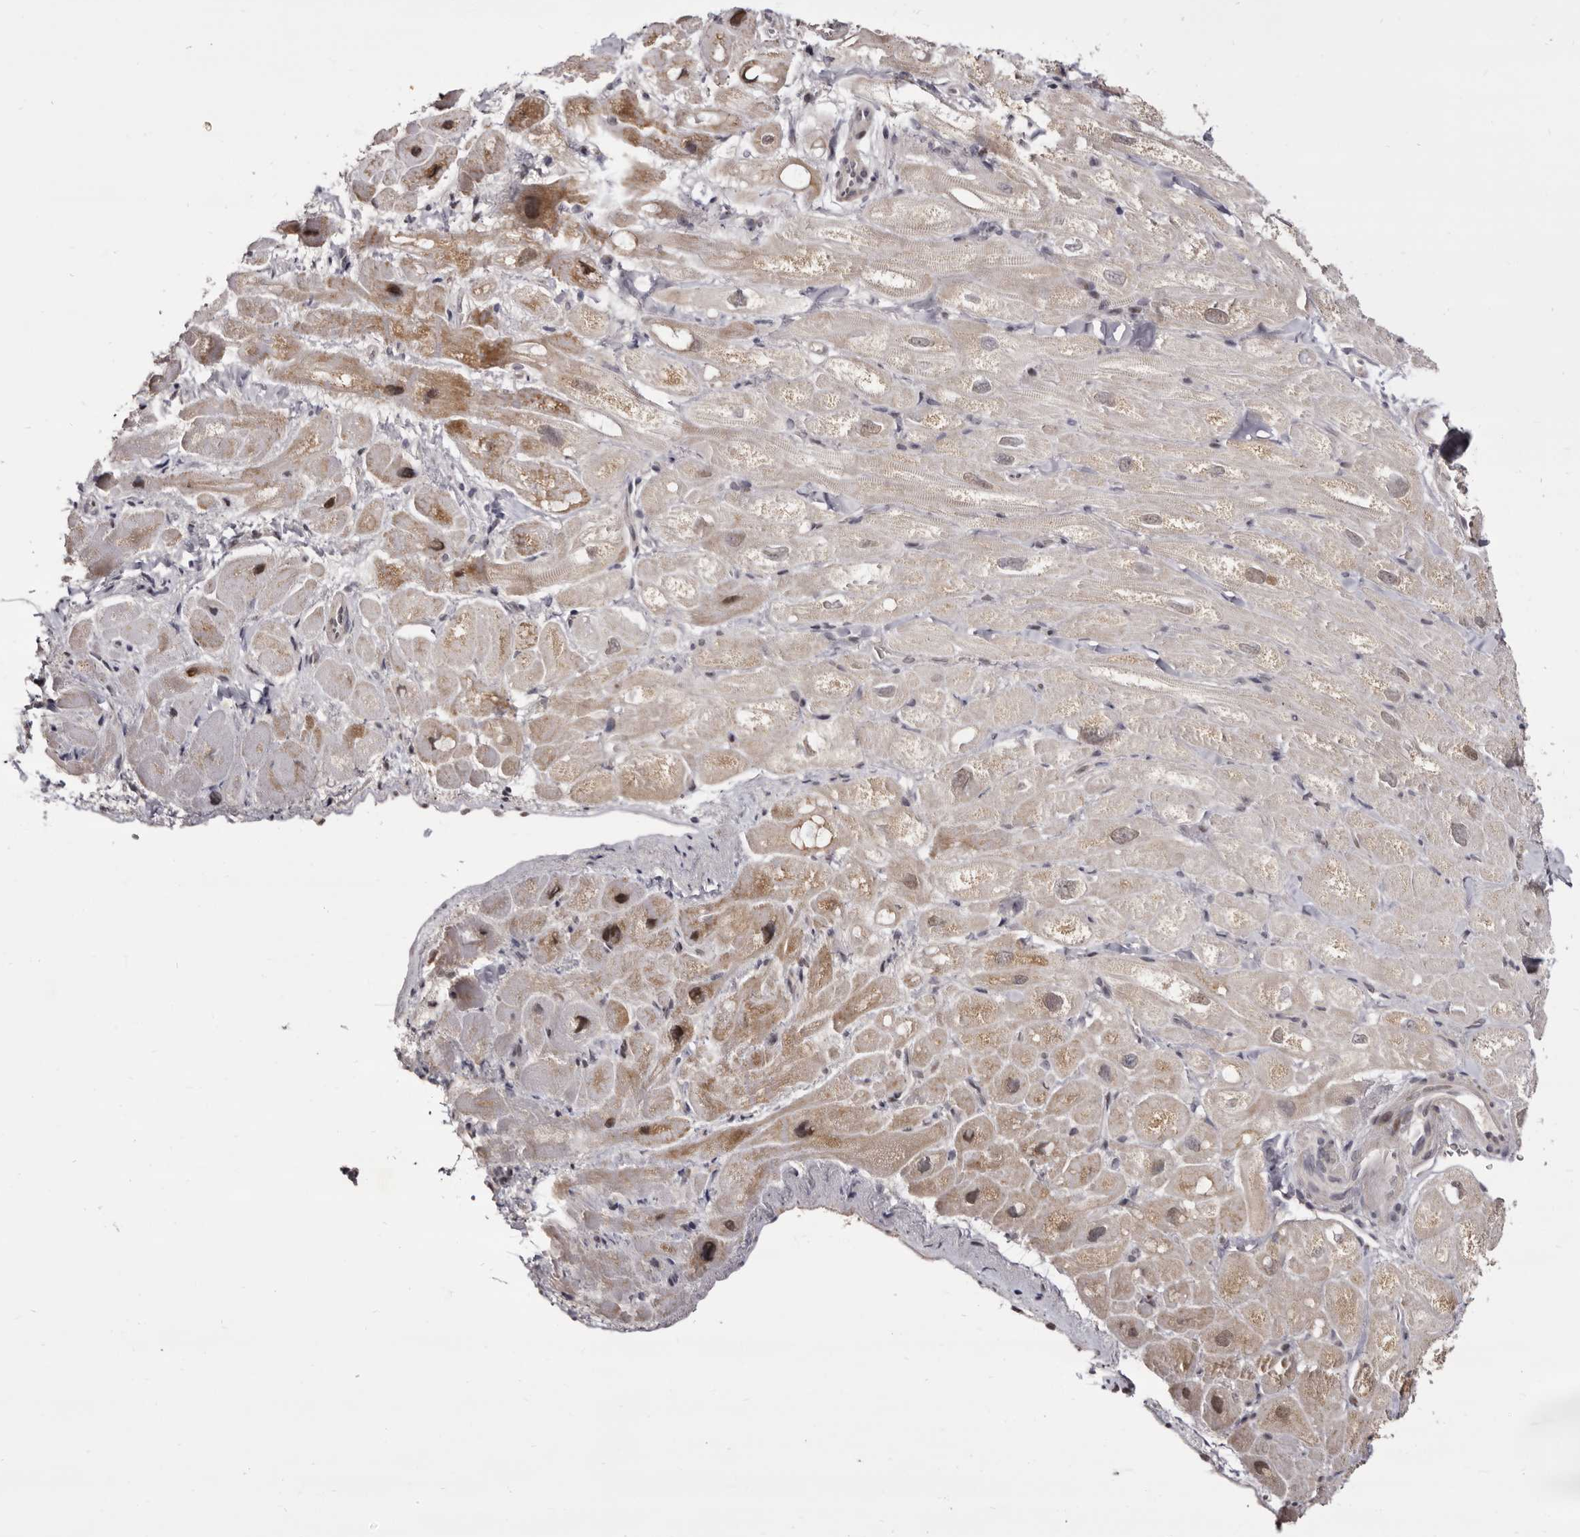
{"staining": {"intensity": "moderate", "quantity": "<25%", "location": "cytoplasmic/membranous,nuclear"}, "tissue": "heart muscle", "cell_type": "Cardiomyocytes", "image_type": "normal", "snomed": [{"axis": "morphology", "description": "Normal tissue, NOS"}, {"axis": "topography", "description": "Heart"}], "caption": "Immunohistochemistry (IHC) staining of benign heart muscle, which shows low levels of moderate cytoplasmic/membranous,nuclear positivity in approximately <25% of cardiomyocytes indicating moderate cytoplasmic/membranous,nuclear protein positivity. The staining was performed using DAB (brown) for protein detection and nuclei were counterstained in hematoxylin (blue).", "gene": "ZNF326", "patient": {"sex": "male", "age": 49}}